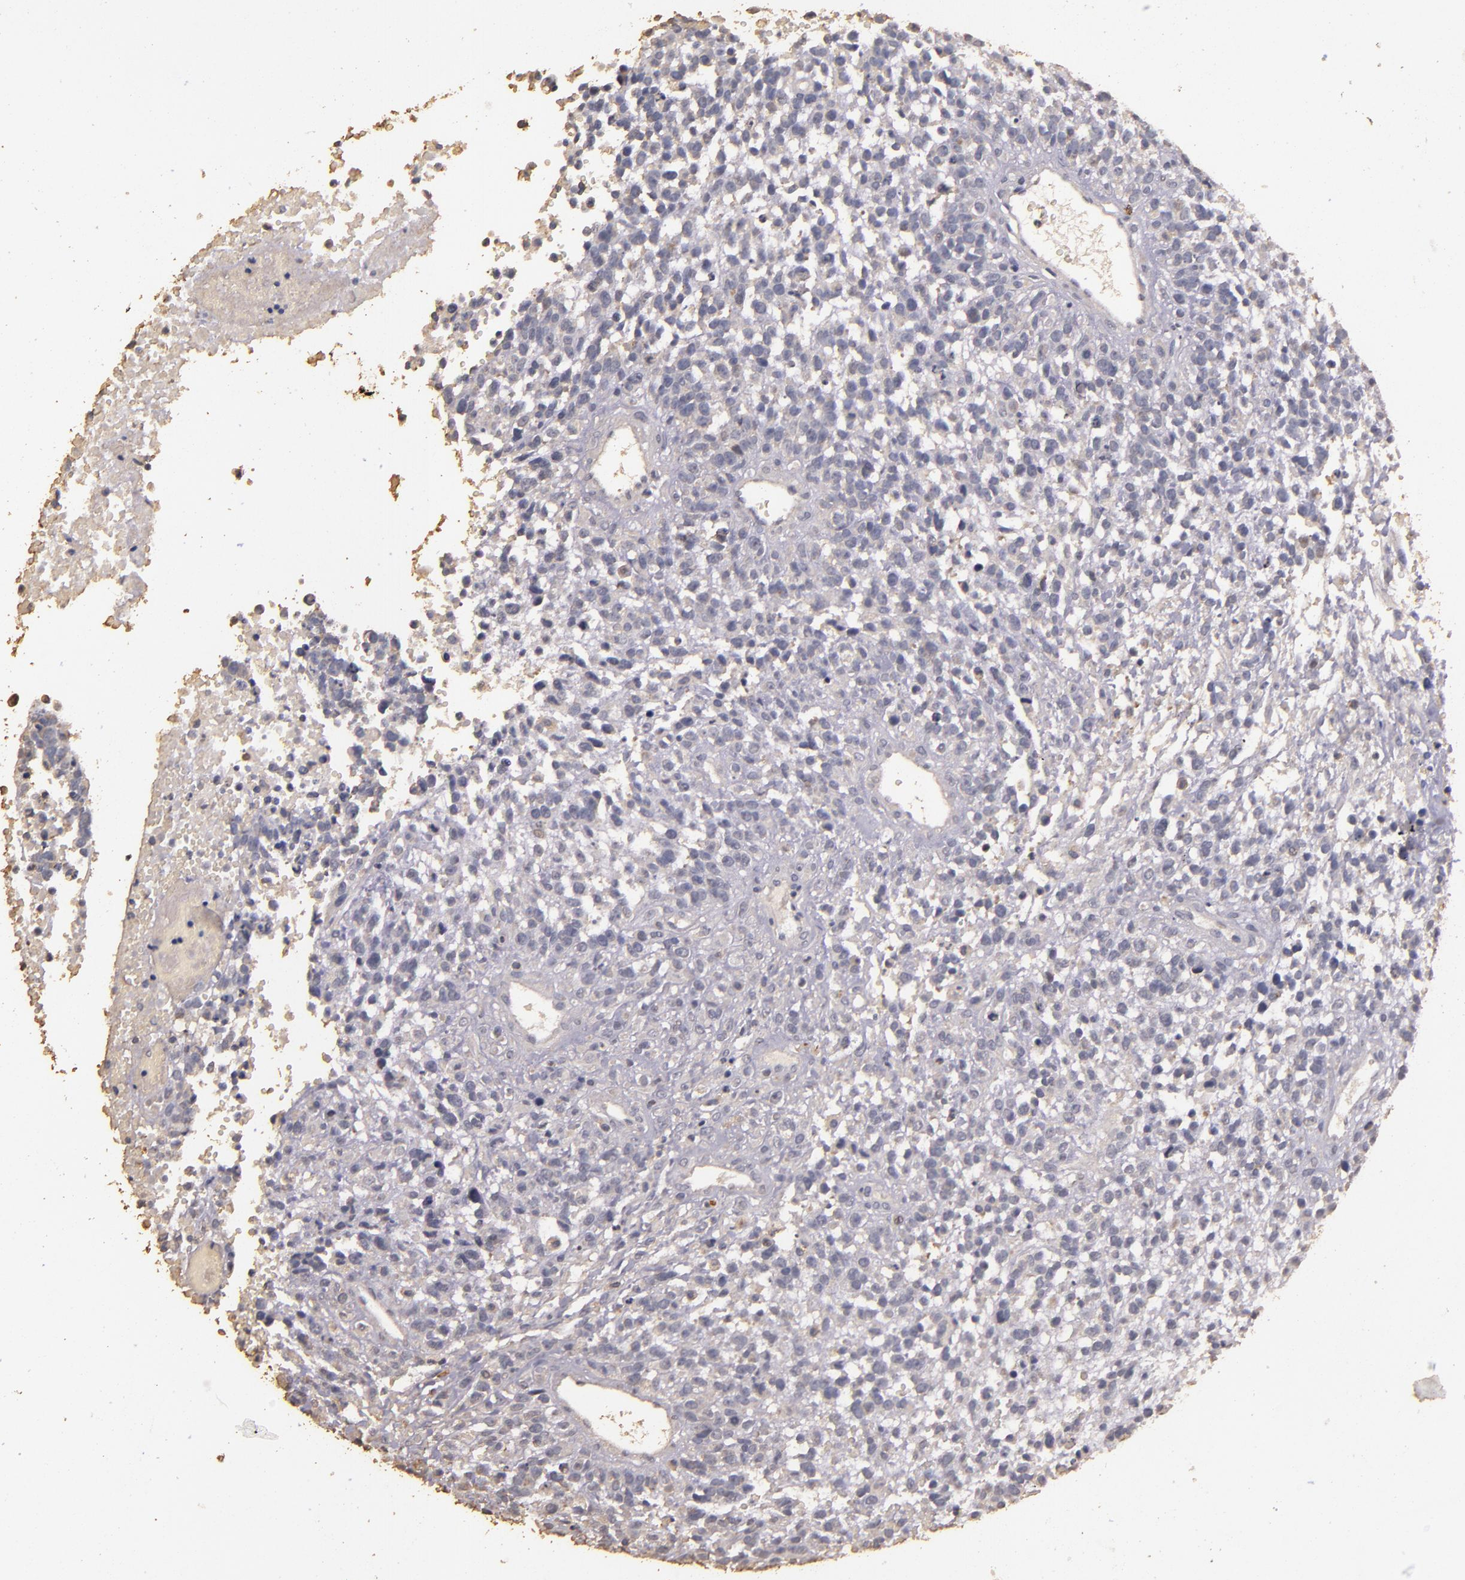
{"staining": {"intensity": "negative", "quantity": "none", "location": "none"}, "tissue": "glioma", "cell_type": "Tumor cells", "image_type": "cancer", "snomed": [{"axis": "morphology", "description": "Glioma, malignant, High grade"}, {"axis": "topography", "description": "Brain"}], "caption": "This is an IHC micrograph of glioma. There is no positivity in tumor cells.", "gene": "BCL2L13", "patient": {"sex": "male", "age": 66}}